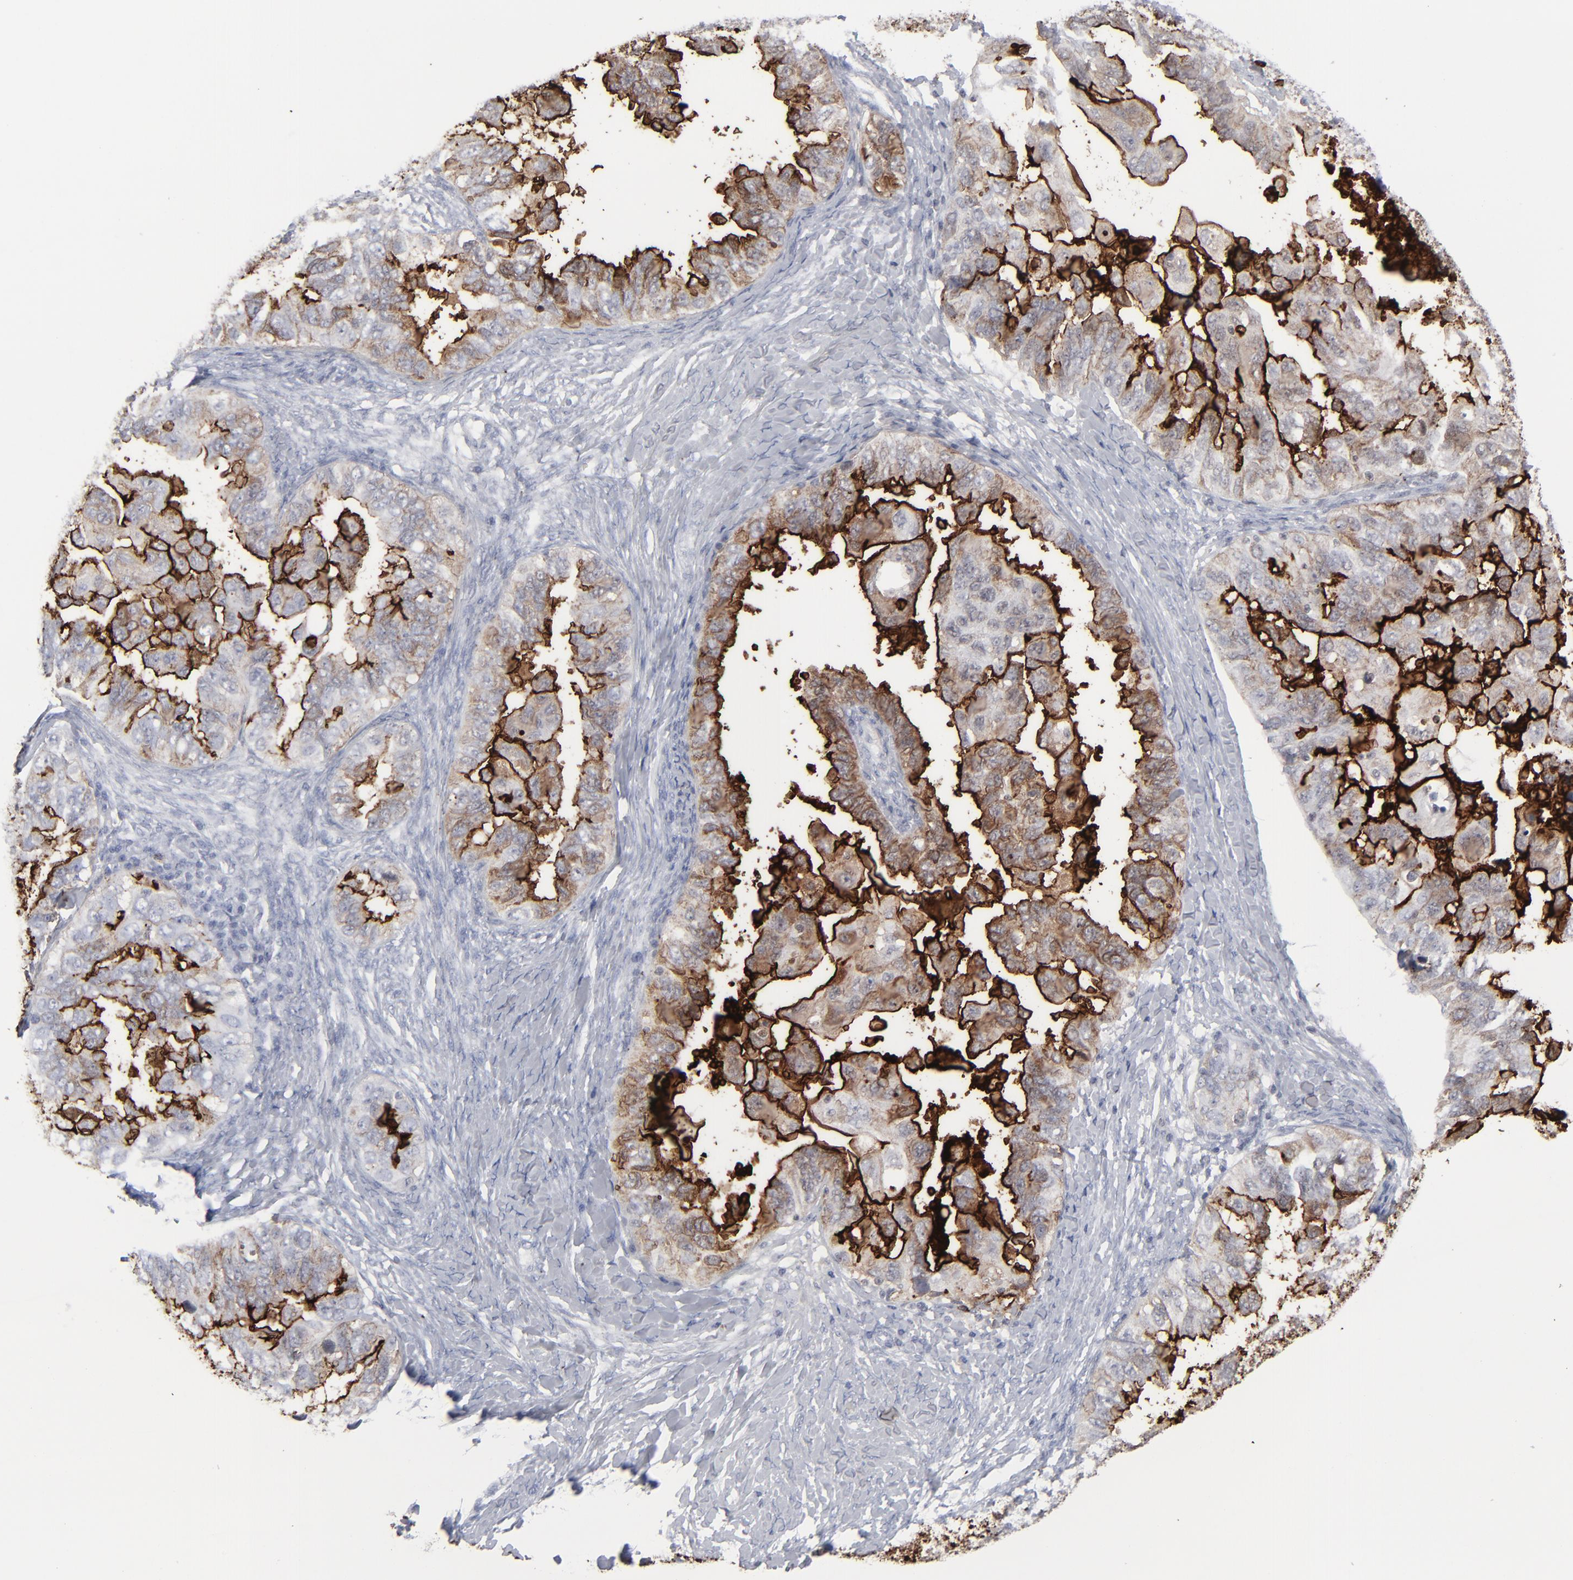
{"staining": {"intensity": "moderate", "quantity": "25%-75%", "location": "cytoplasmic/membranous"}, "tissue": "ovarian cancer", "cell_type": "Tumor cells", "image_type": "cancer", "snomed": [{"axis": "morphology", "description": "Cystadenocarcinoma, serous, NOS"}, {"axis": "topography", "description": "Ovary"}], "caption": "Tumor cells demonstrate medium levels of moderate cytoplasmic/membranous expression in about 25%-75% of cells in human ovarian serous cystadenocarcinoma. Using DAB (3,3'-diaminobenzidine) (brown) and hematoxylin (blue) stains, captured at high magnification using brightfield microscopy.", "gene": "MSLN", "patient": {"sex": "female", "age": 82}}